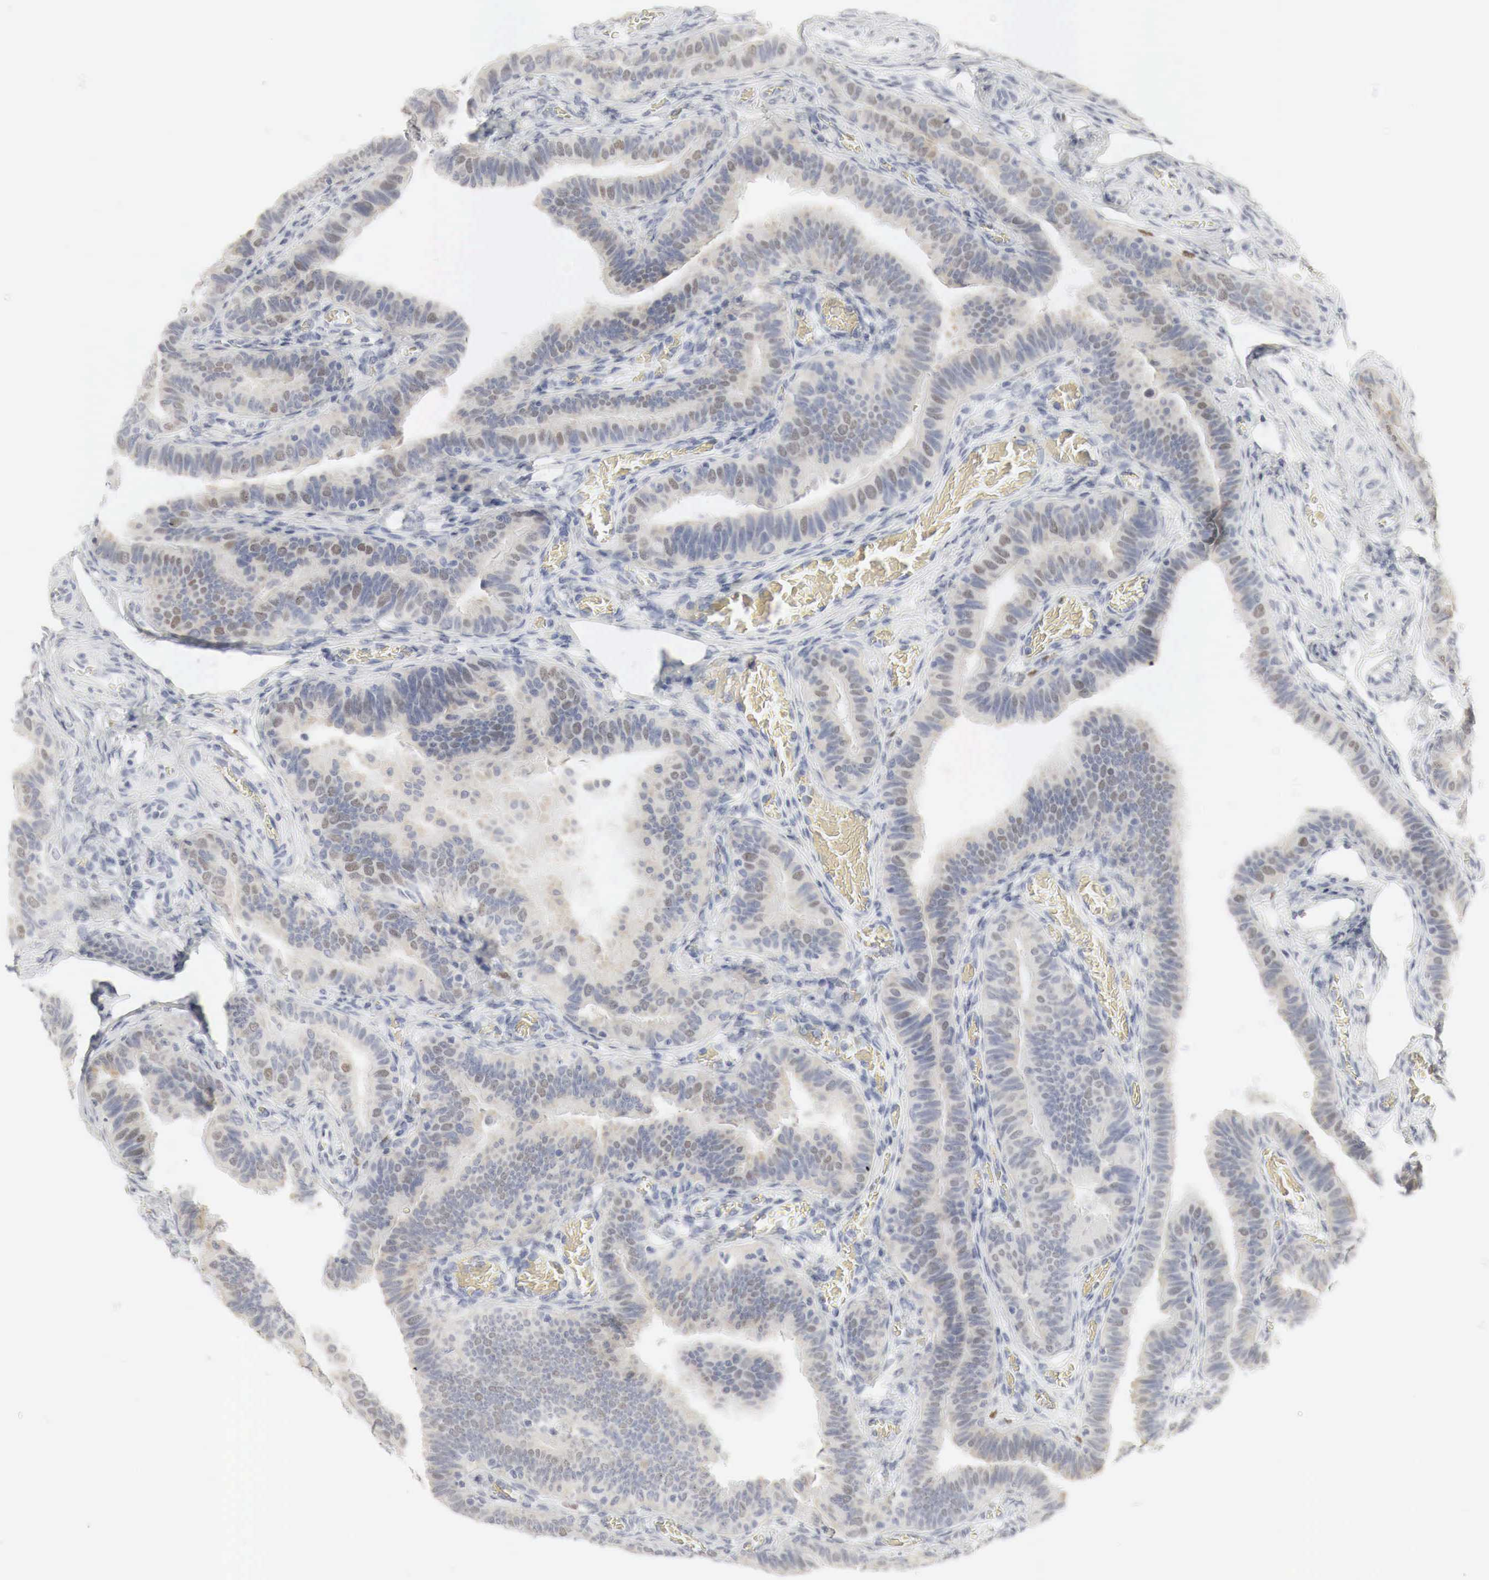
{"staining": {"intensity": "moderate", "quantity": "25%-75%", "location": "nuclear"}, "tissue": "fallopian tube", "cell_type": "Glandular cells", "image_type": "normal", "snomed": [{"axis": "morphology", "description": "Normal tissue, NOS"}, {"axis": "topography", "description": "Vagina"}, {"axis": "topography", "description": "Fallopian tube"}], "caption": "Immunohistochemical staining of unremarkable fallopian tube shows moderate nuclear protein positivity in about 25%-75% of glandular cells. (Brightfield microscopy of DAB IHC at high magnification).", "gene": "TP63", "patient": {"sex": "female", "age": 38}}